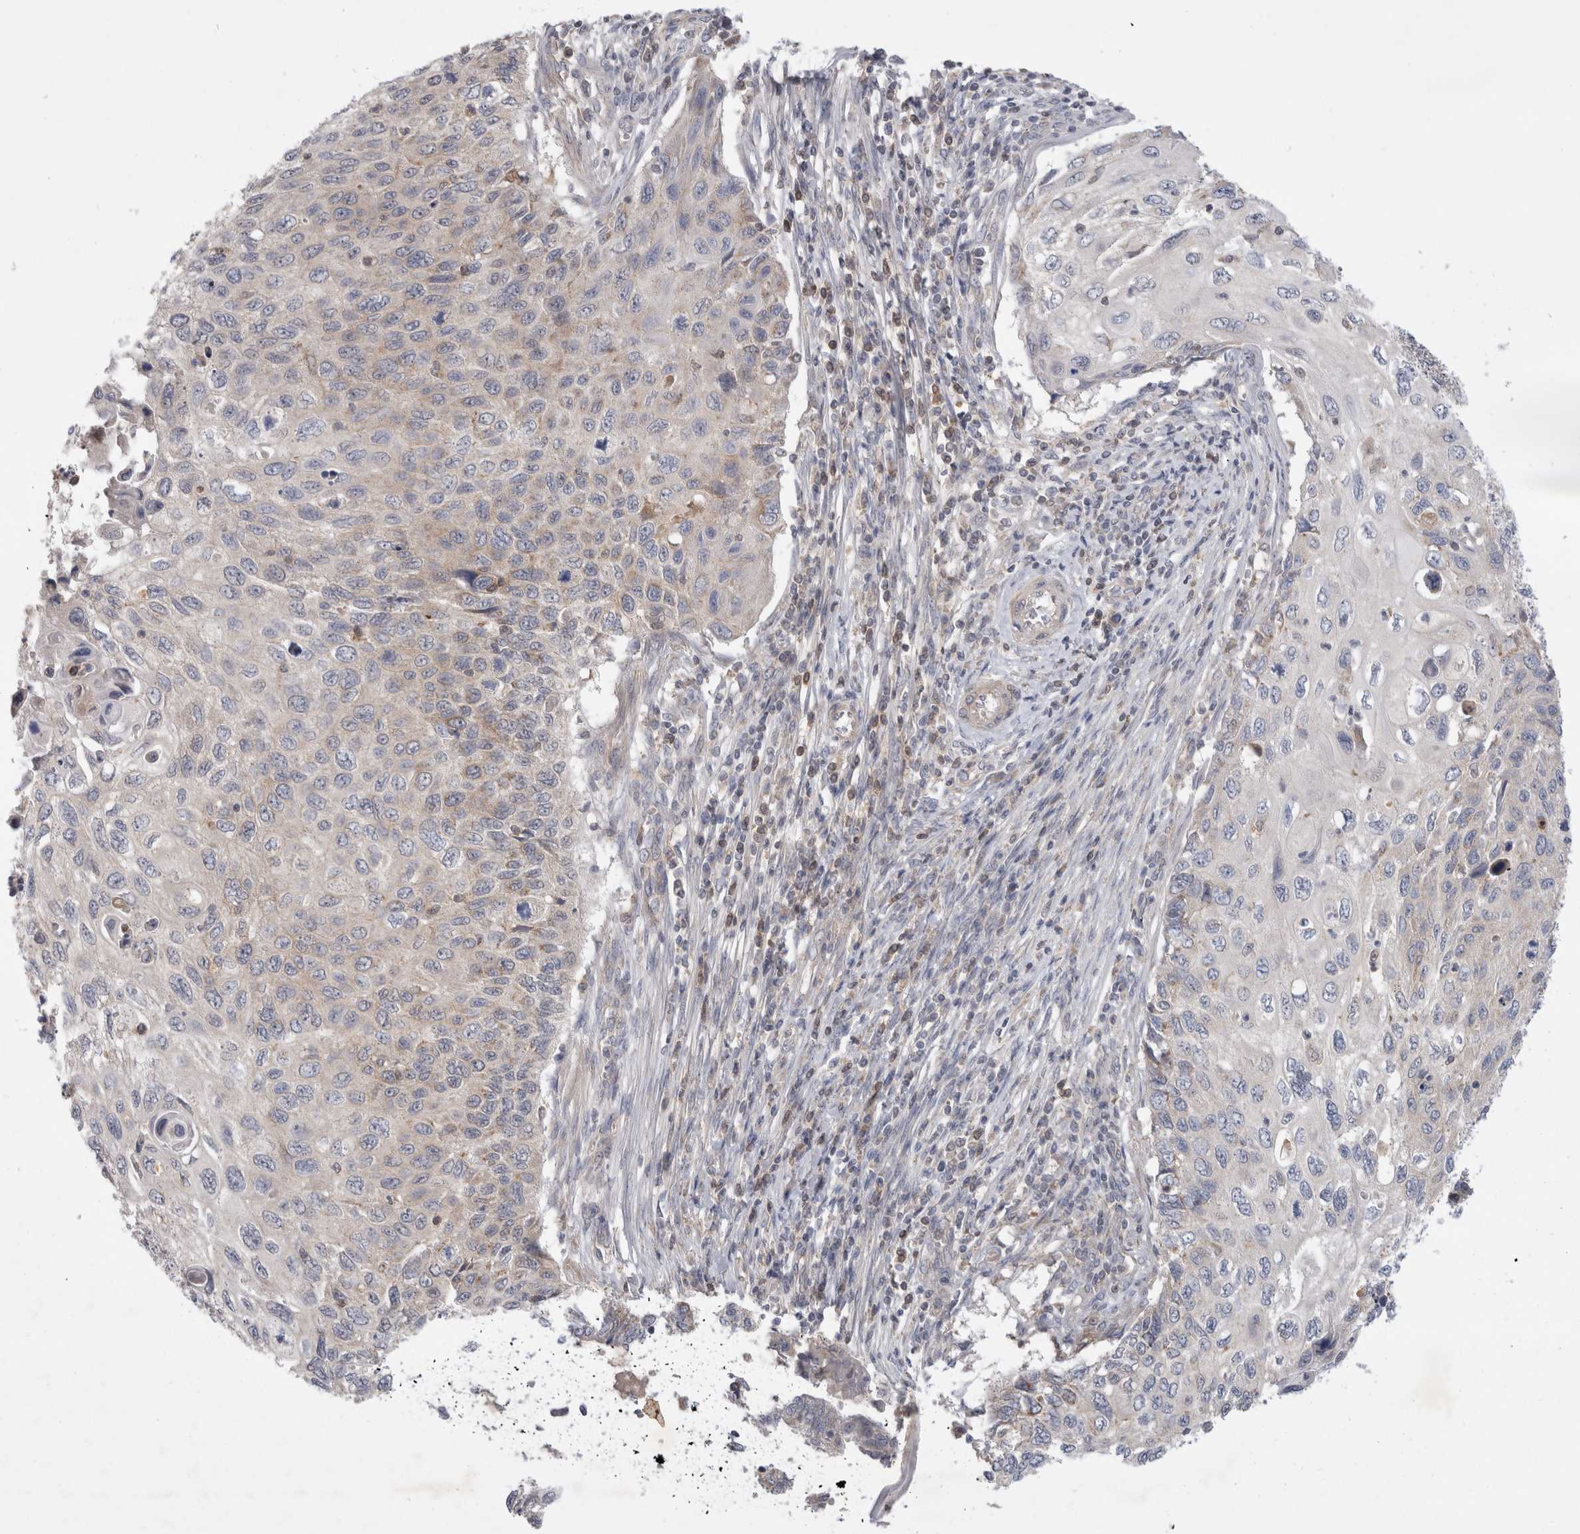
{"staining": {"intensity": "weak", "quantity": "<25%", "location": "cytoplasmic/membranous"}, "tissue": "cervical cancer", "cell_type": "Tumor cells", "image_type": "cancer", "snomed": [{"axis": "morphology", "description": "Squamous cell carcinoma, NOS"}, {"axis": "topography", "description": "Cervix"}], "caption": "Human cervical cancer (squamous cell carcinoma) stained for a protein using immunohistochemistry demonstrates no positivity in tumor cells.", "gene": "SRD5A3", "patient": {"sex": "female", "age": 70}}